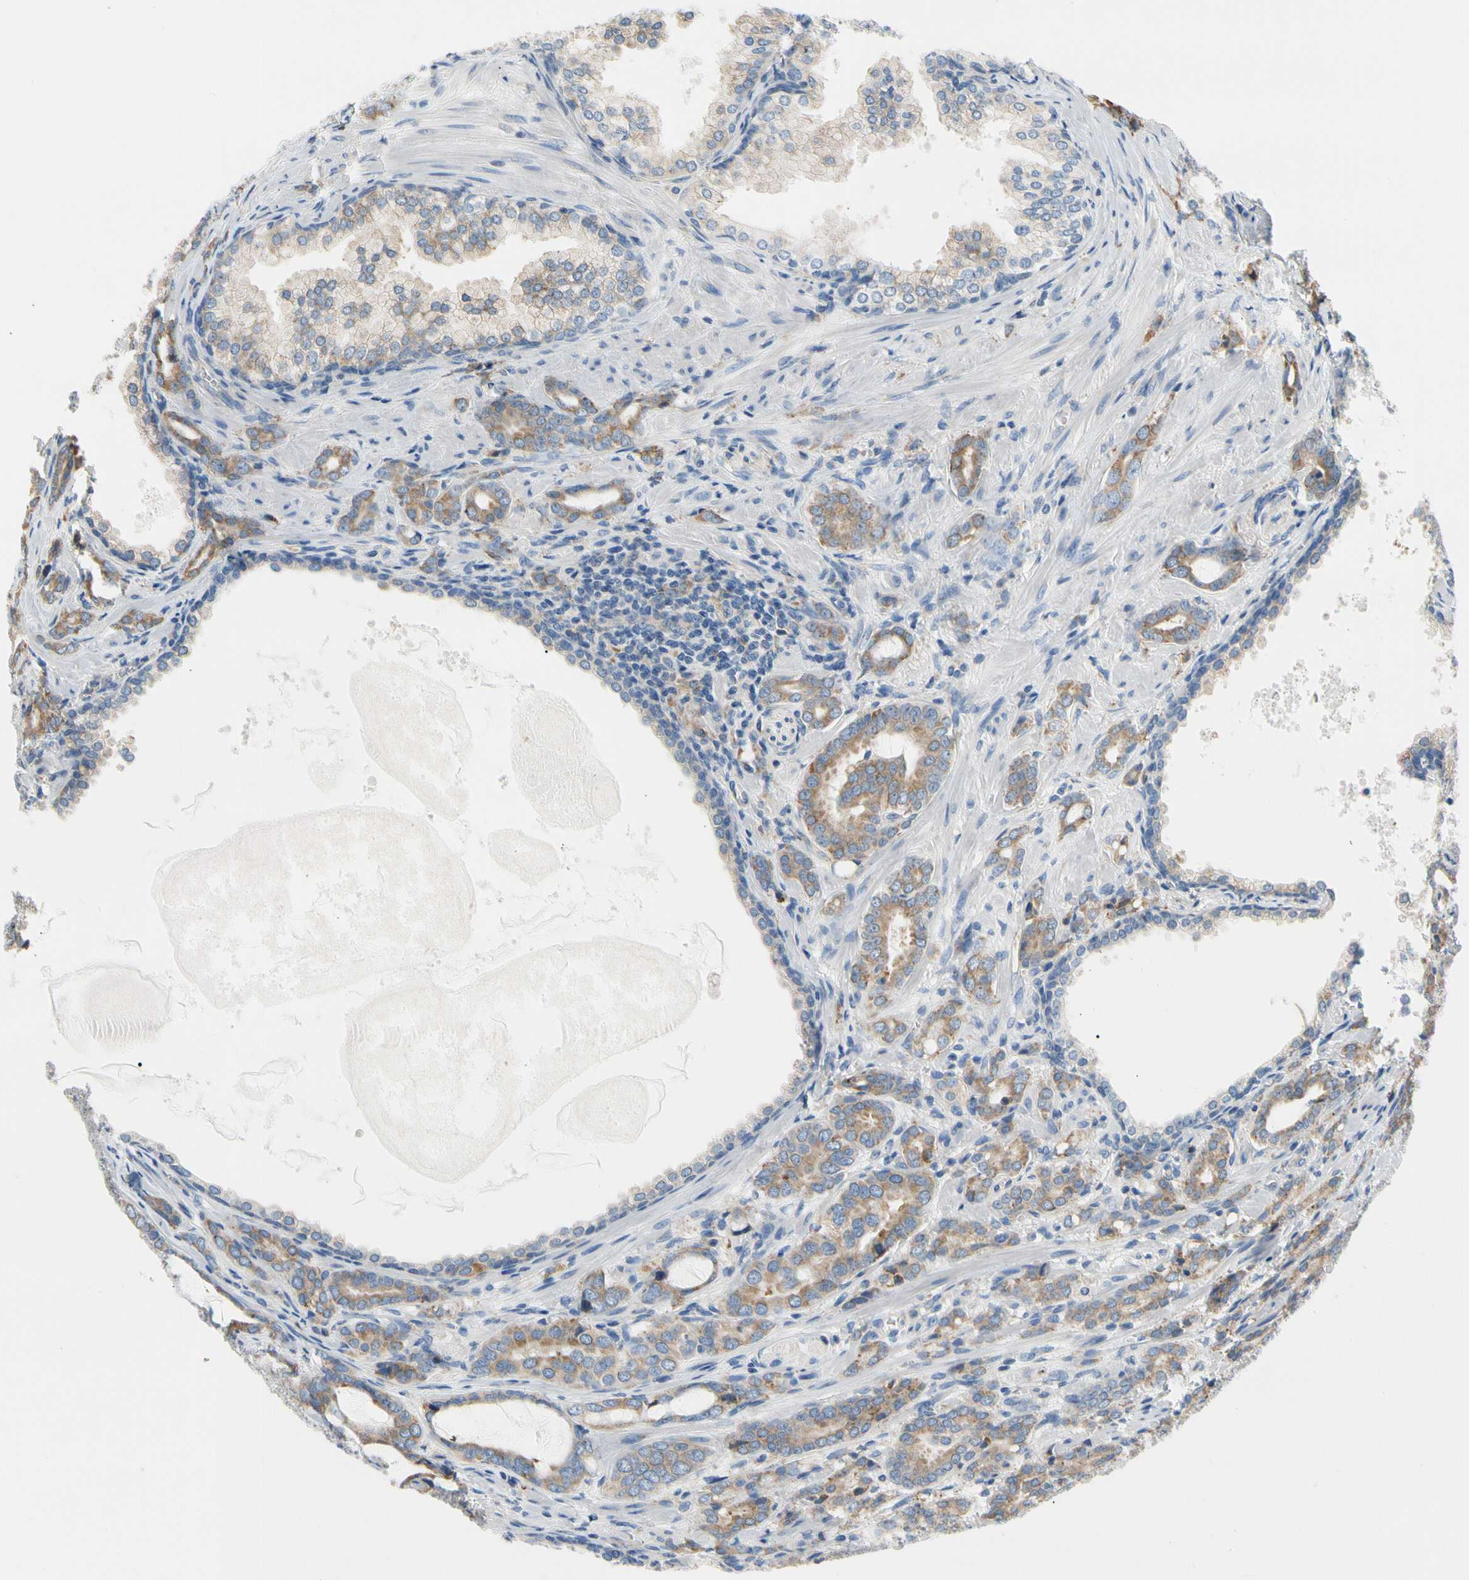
{"staining": {"intensity": "moderate", "quantity": ">75%", "location": "cytoplasmic/membranous"}, "tissue": "prostate cancer", "cell_type": "Tumor cells", "image_type": "cancer", "snomed": [{"axis": "morphology", "description": "Adenocarcinoma, High grade"}, {"axis": "topography", "description": "Prostate"}], "caption": "There is medium levels of moderate cytoplasmic/membranous staining in tumor cells of prostate high-grade adenocarcinoma, as demonstrated by immunohistochemical staining (brown color).", "gene": "STXBP1", "patient": {"sex": "male", "age": 64}}